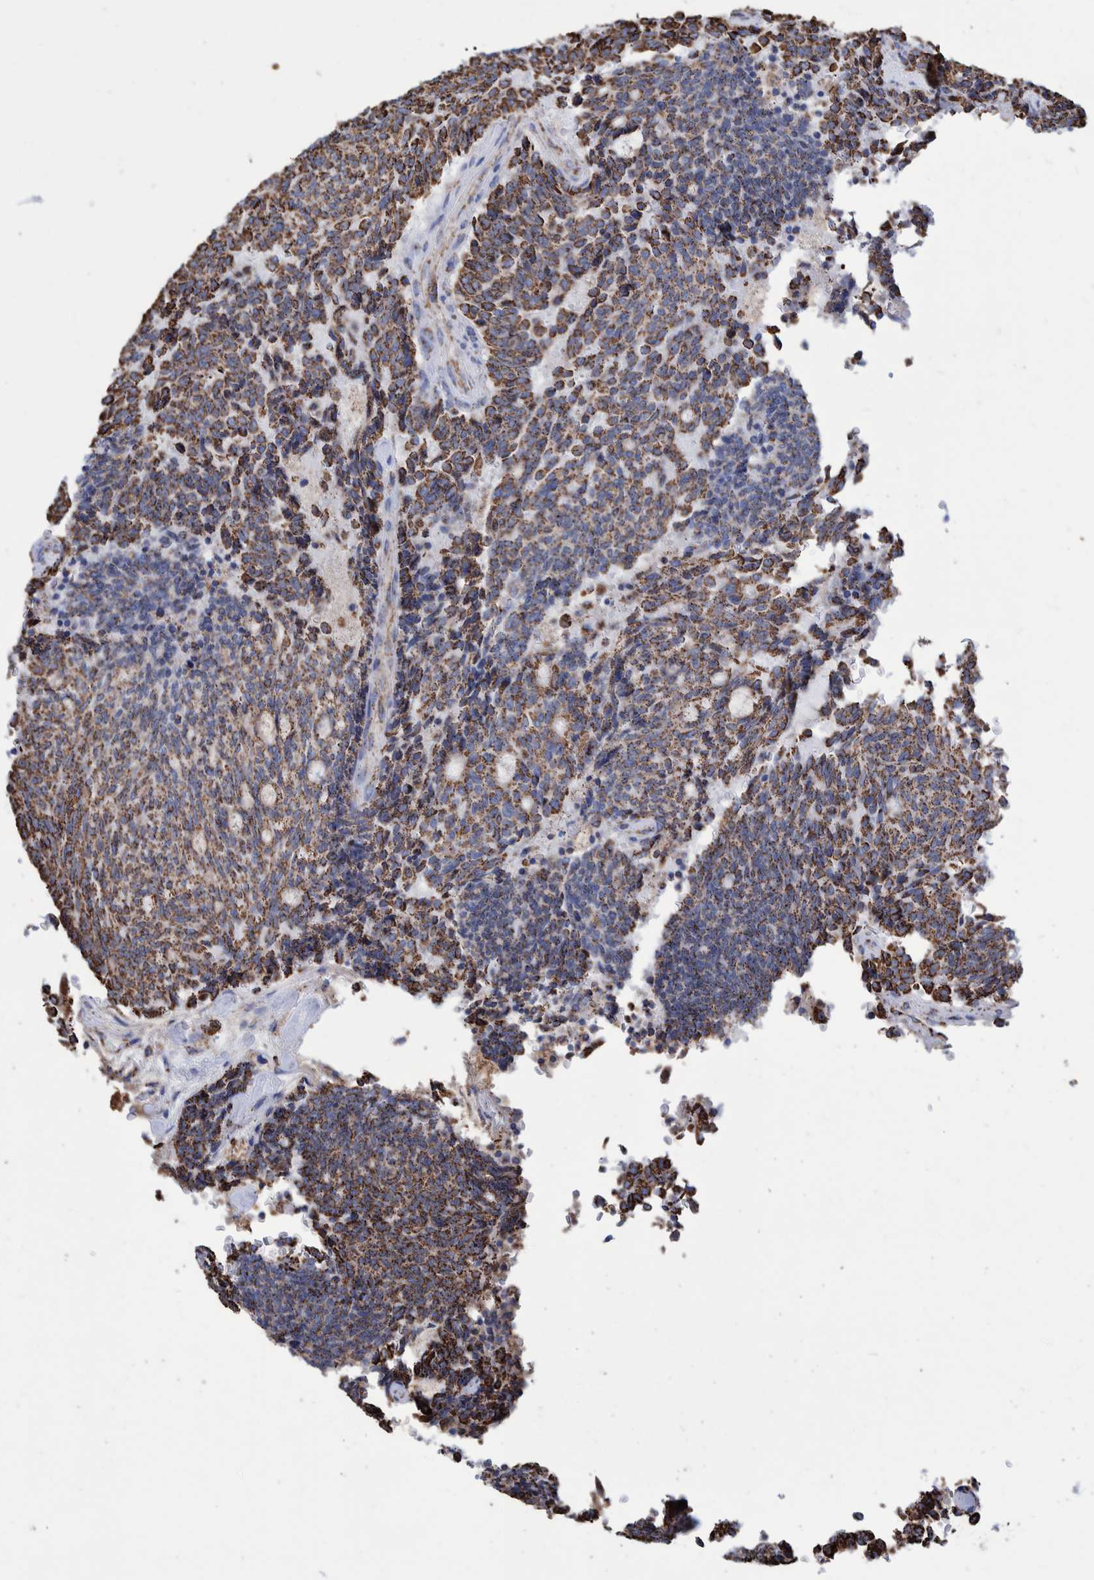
{"staining": {"intensity": "moderate", "quantity": ">75%", "location": "cytoplasmic/membranous"}, "tissue": "carcinoid", "cell_type": "Tumor cells", "image_type": "cancer", "snomed": [{"axis": "morphology", "description": "Carcinoid, malignant, NOS"}, {"axis": "topography", "description": "Pancreas"}], "caption": "Moderate cytoplasmic/membranous expression for a protein is identified in approximately >75% of tumor cells of carcinoid (malignant) using IHC.", "gene": "VPS26C", "patient": {"sex": "female", "age": 54}}